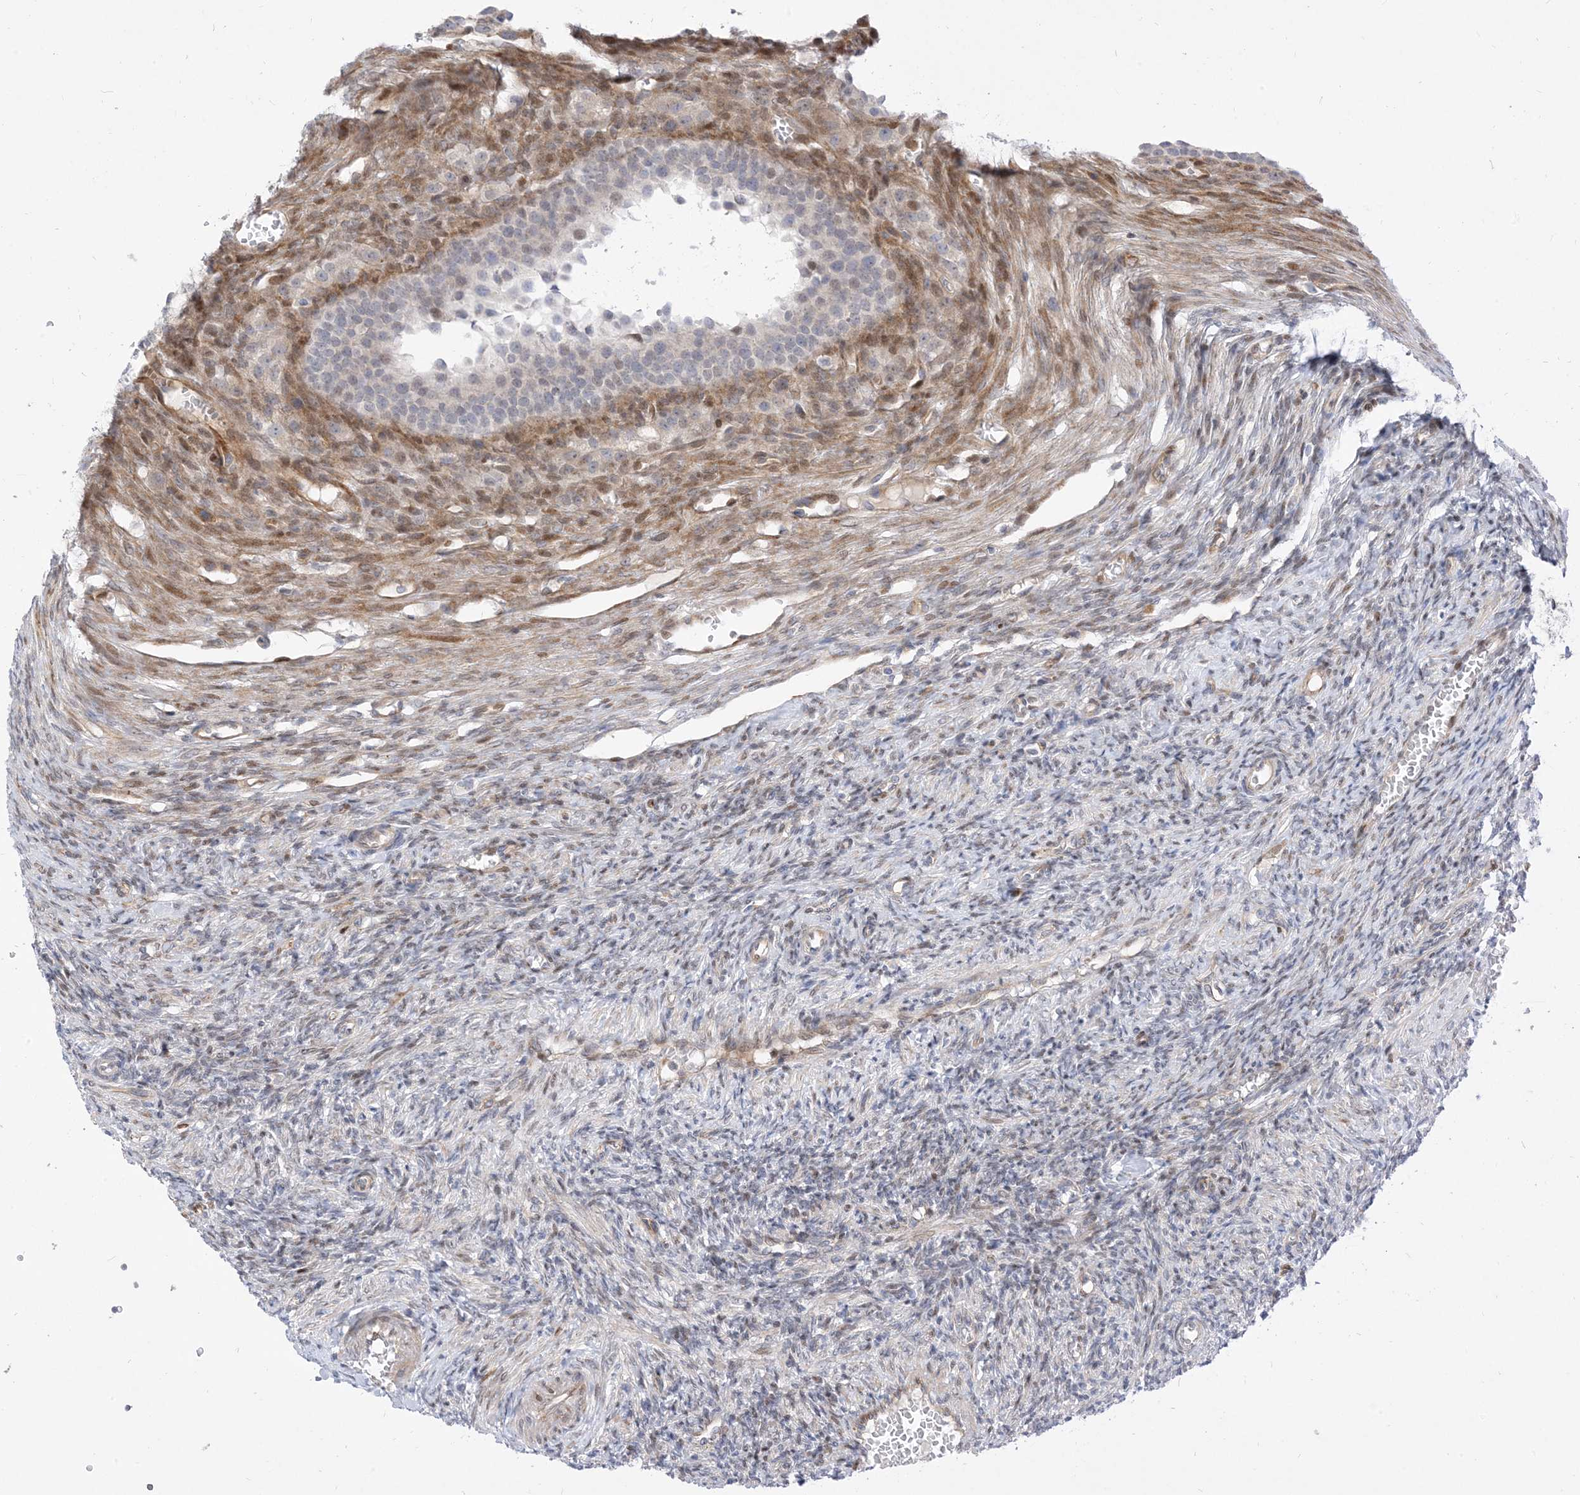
{"staining": {"intensity": "negative", "quantity": "none", "location": "none"}, "tissue": "ovary", "cell_type": "Follicle cells", "image_type": "normal", "snomed": [{"axis": "morphology", "description": "Normal tissue, NOS"}, {"axis": "topography", "description": "Ovary"}], "caption": "A photomicrograph of ovary stained for a protein reveals no brown staining in follicle cells.", "gene": "TYSND1", "patient": {"sex": "female", "age": 27}}